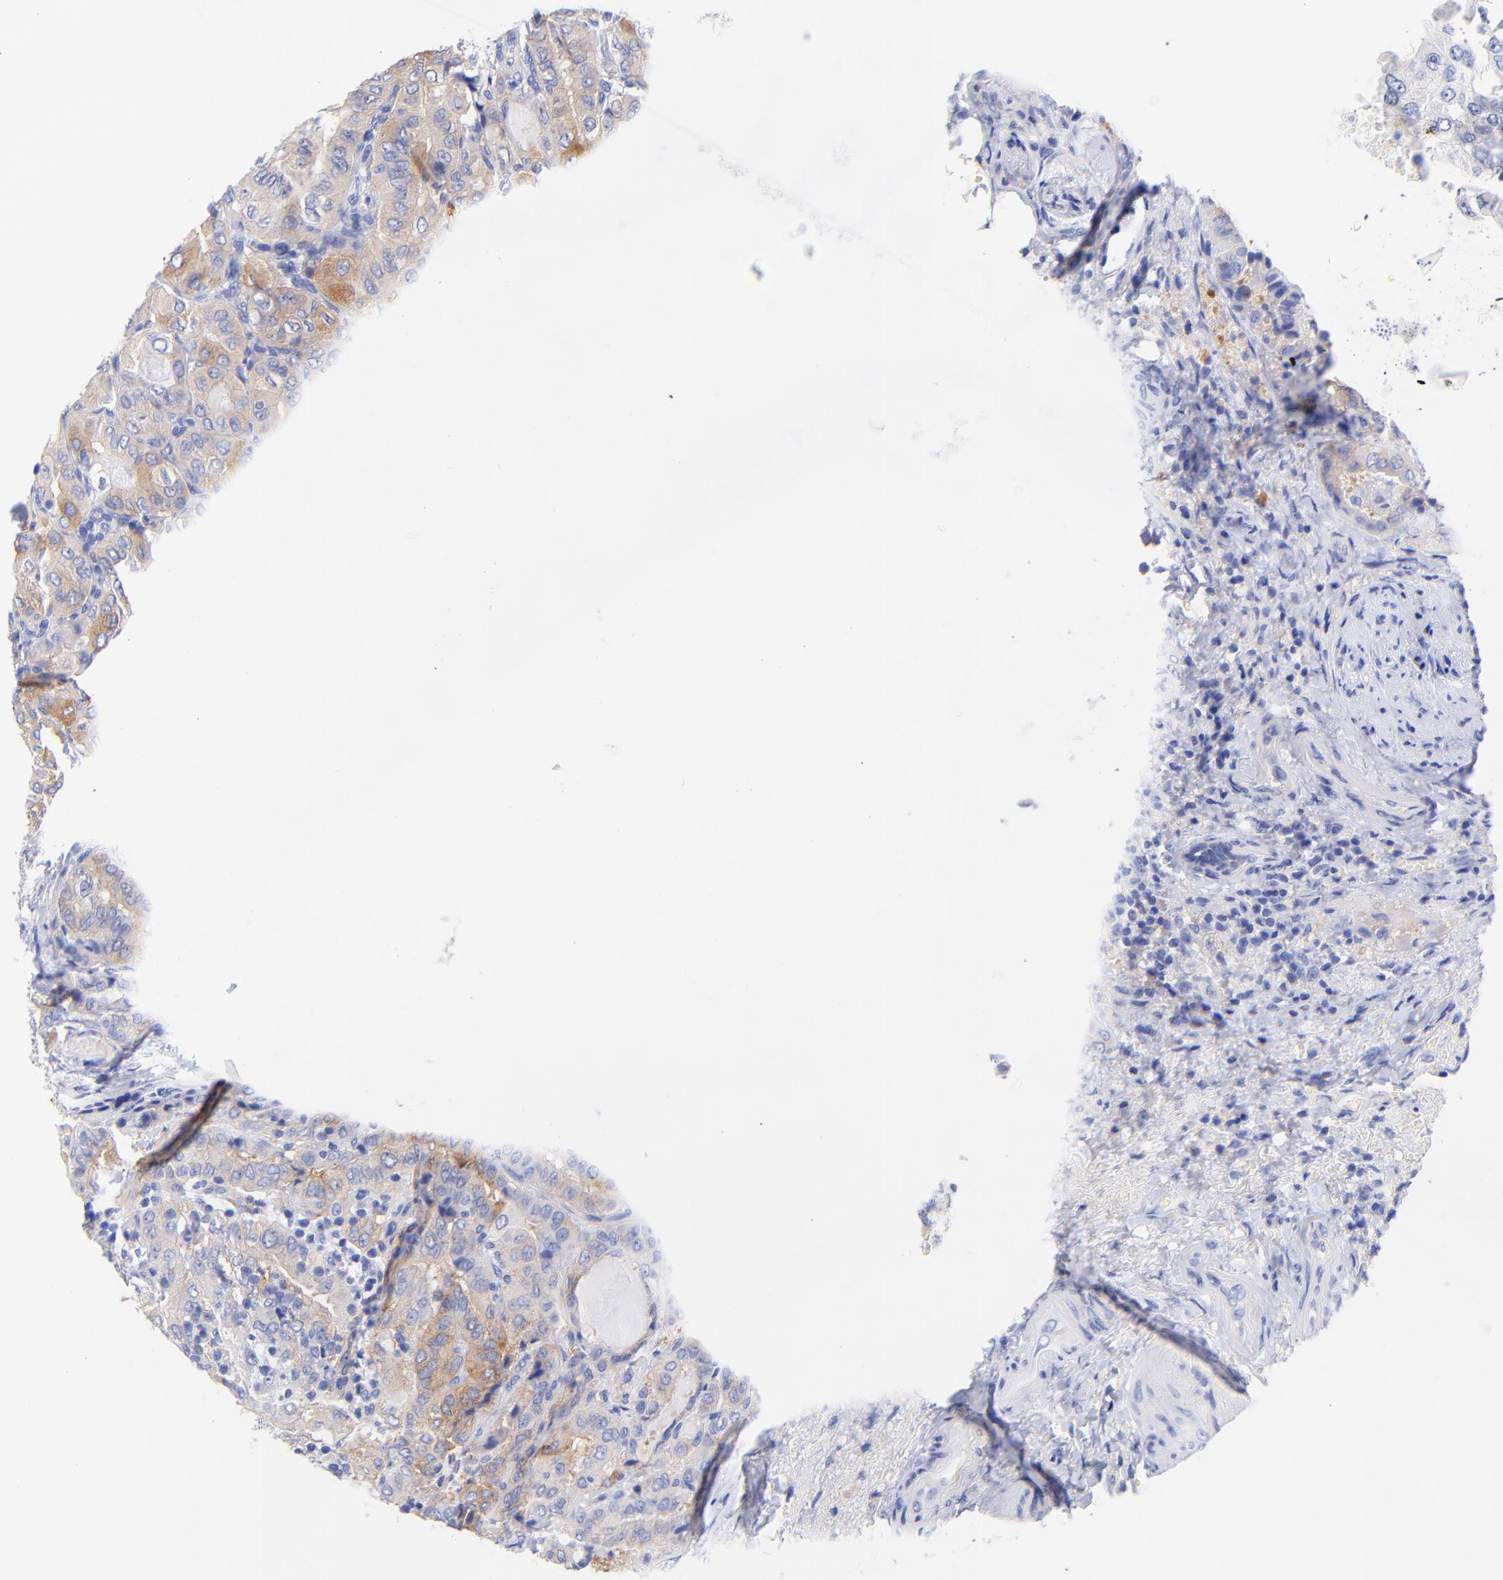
{"staining": {"intensity": "weak", "quantity": "25%-75%", "location": "cytoplasmic/membranous"}, "tissue": "thyroid cancer", "cell_type": "Tumor cells", "image_type": "cancer", "snomed": [{"axis": "morphology", "description": "Papillary adenocarcinoma, NOS"}, {"axis": "topography", "description": "Thyroid gland"}], "caption": "Immunohistochemistry image of neoplastic tissue: thyroid papillary adenocarcinoma stained using IHC shows low levels of weak protein expression localized specifically in the cytoplasmic/membranous of tumor cells, appearing as a cytoplasmic/membranous brown color.", "gene": "GPHN", "patient": {"sex": "female", "age": 71}}